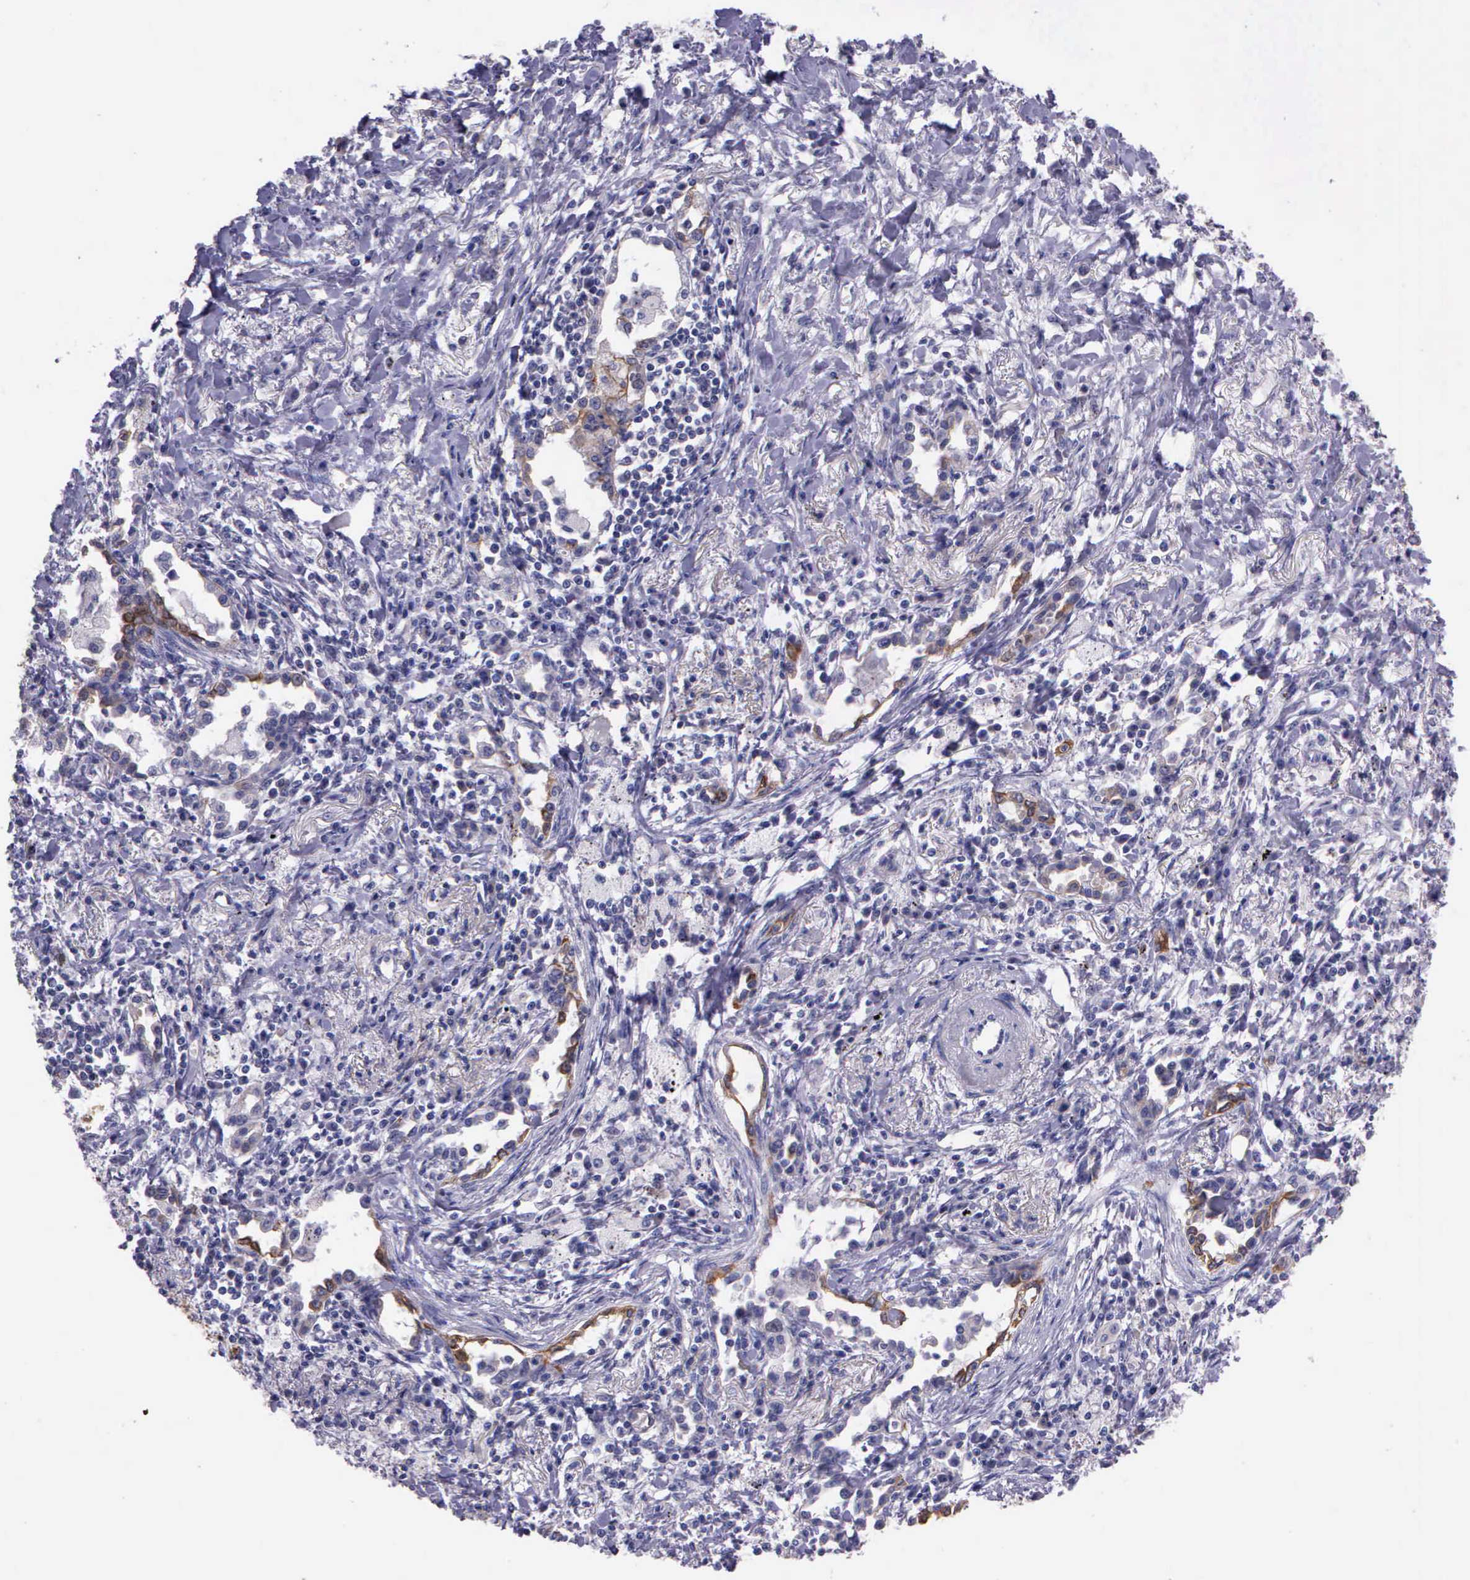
{"staining": {"intensity": "negative", "quantity": "none", "location": "none"}, "tissue": "lung cancer", "cell_type": "Tumor cells", "image_type": "cancer", "snomed": [{"axis": "morphology", "description": "Adenocarcinoma, NOS"}, {"axis": "topography", "description": "Lung"}], "caption": "Tumor cells are negative for brown protein staining in lung cancer.", "gene": "IGBP1", "patient": {"sex": "male", "age": 60}}